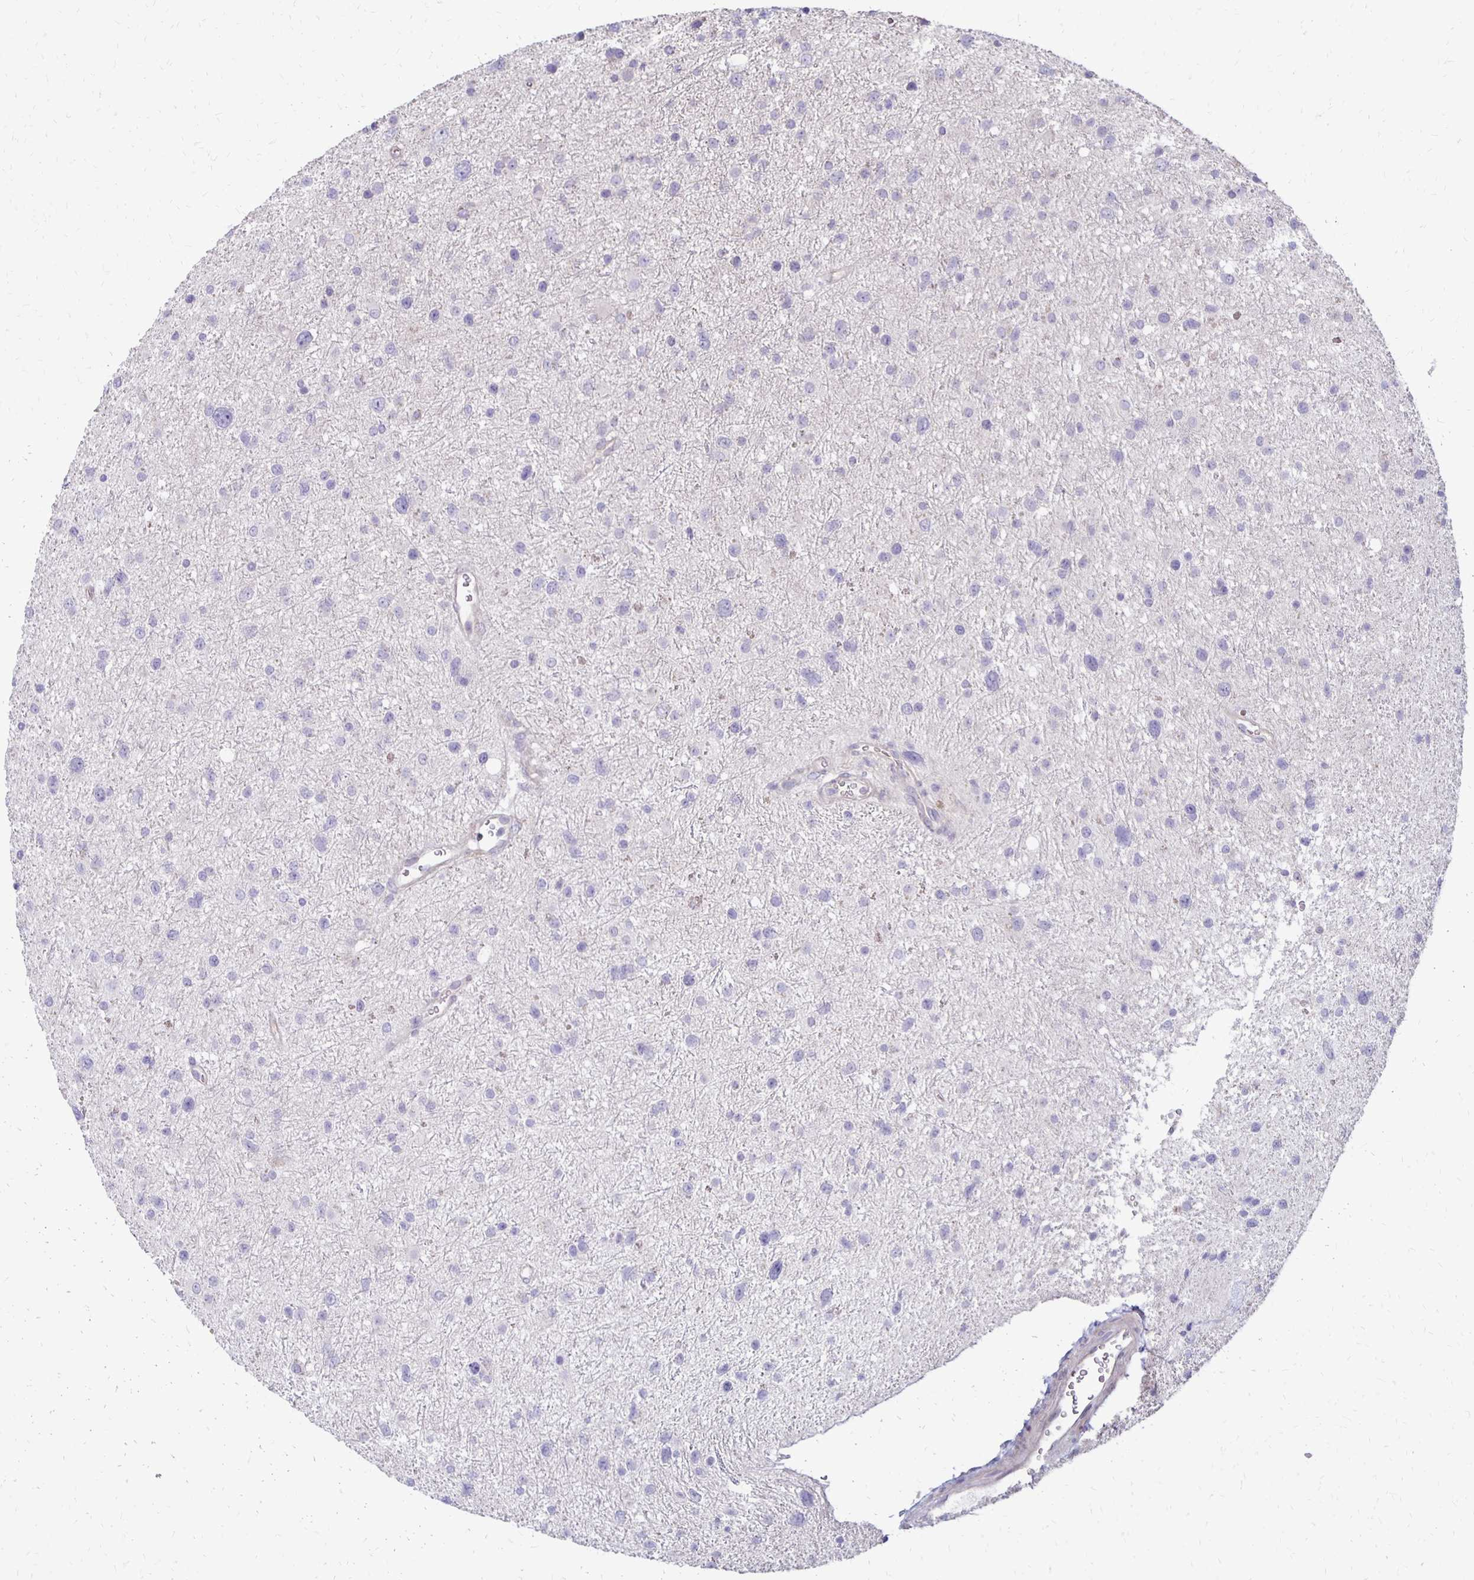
{"staining": {"intensity": "negative", "quantity": "none", "location": "none"}, "tissue": "glioma", "cell_type": "Tumor cells", "image_type": "cancer", "snomed": [{"axis": "morphology", "description": "Glioma, malignant, Low grade"}, {"axis": "topography", "description": "Brain"}], "caption": "Immunohistochemical staining of human glioma shows no significant staining in tumor cells. The staining was performed using DAB (3,3'-diaminobenzidine) to visualize the protein expression in brown, while the nuclei were stained in blue with hematoxylin (Magnification: 20x).", "gene": "KATNBL1", "patient": {"sex": "female", "age": 55}}